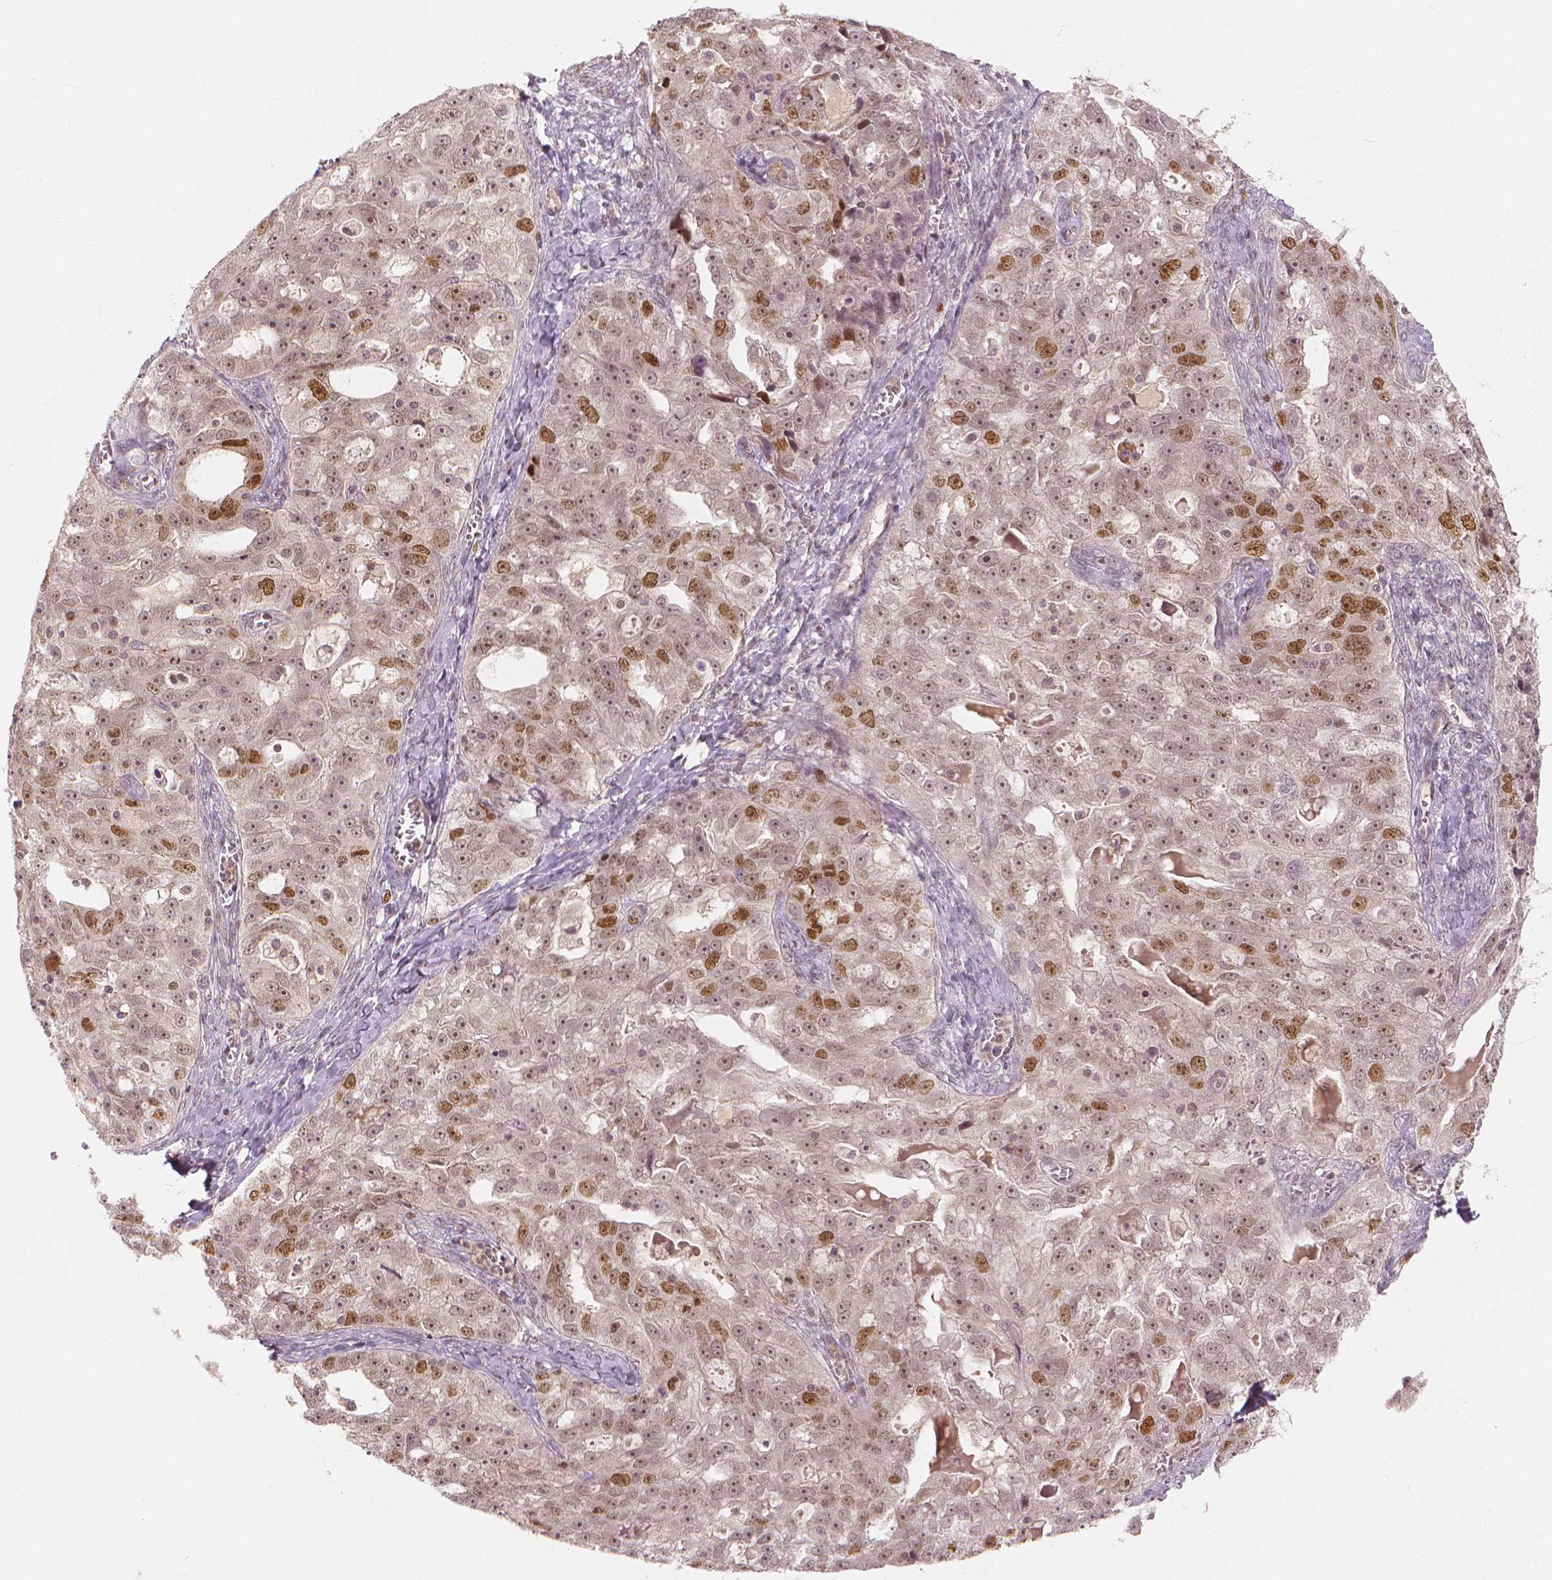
{"staining": {"intensity": "moderate", "quantity": "25%-75%", "location": "nuclear"}, "tissue": "ovarian cancer", "cell_type": "Tumor cells", "image_type": "cancer", "snomed": [{"axis": "morphology", "description": "Cystadenocarcinoma, serous, NOS"}, {"axis": "topography", "description": "Ovary"}], "caption": "Immunohistochemistry image of ovarian cancer (serous cystadenocarcinoma) stained for a protein (brown), which reveals medium levels of moderate nuclear expression in about 25%-75% of tumor cells.", "gene": "NSD2", "patient": {"sex": "female", "age": 51}}